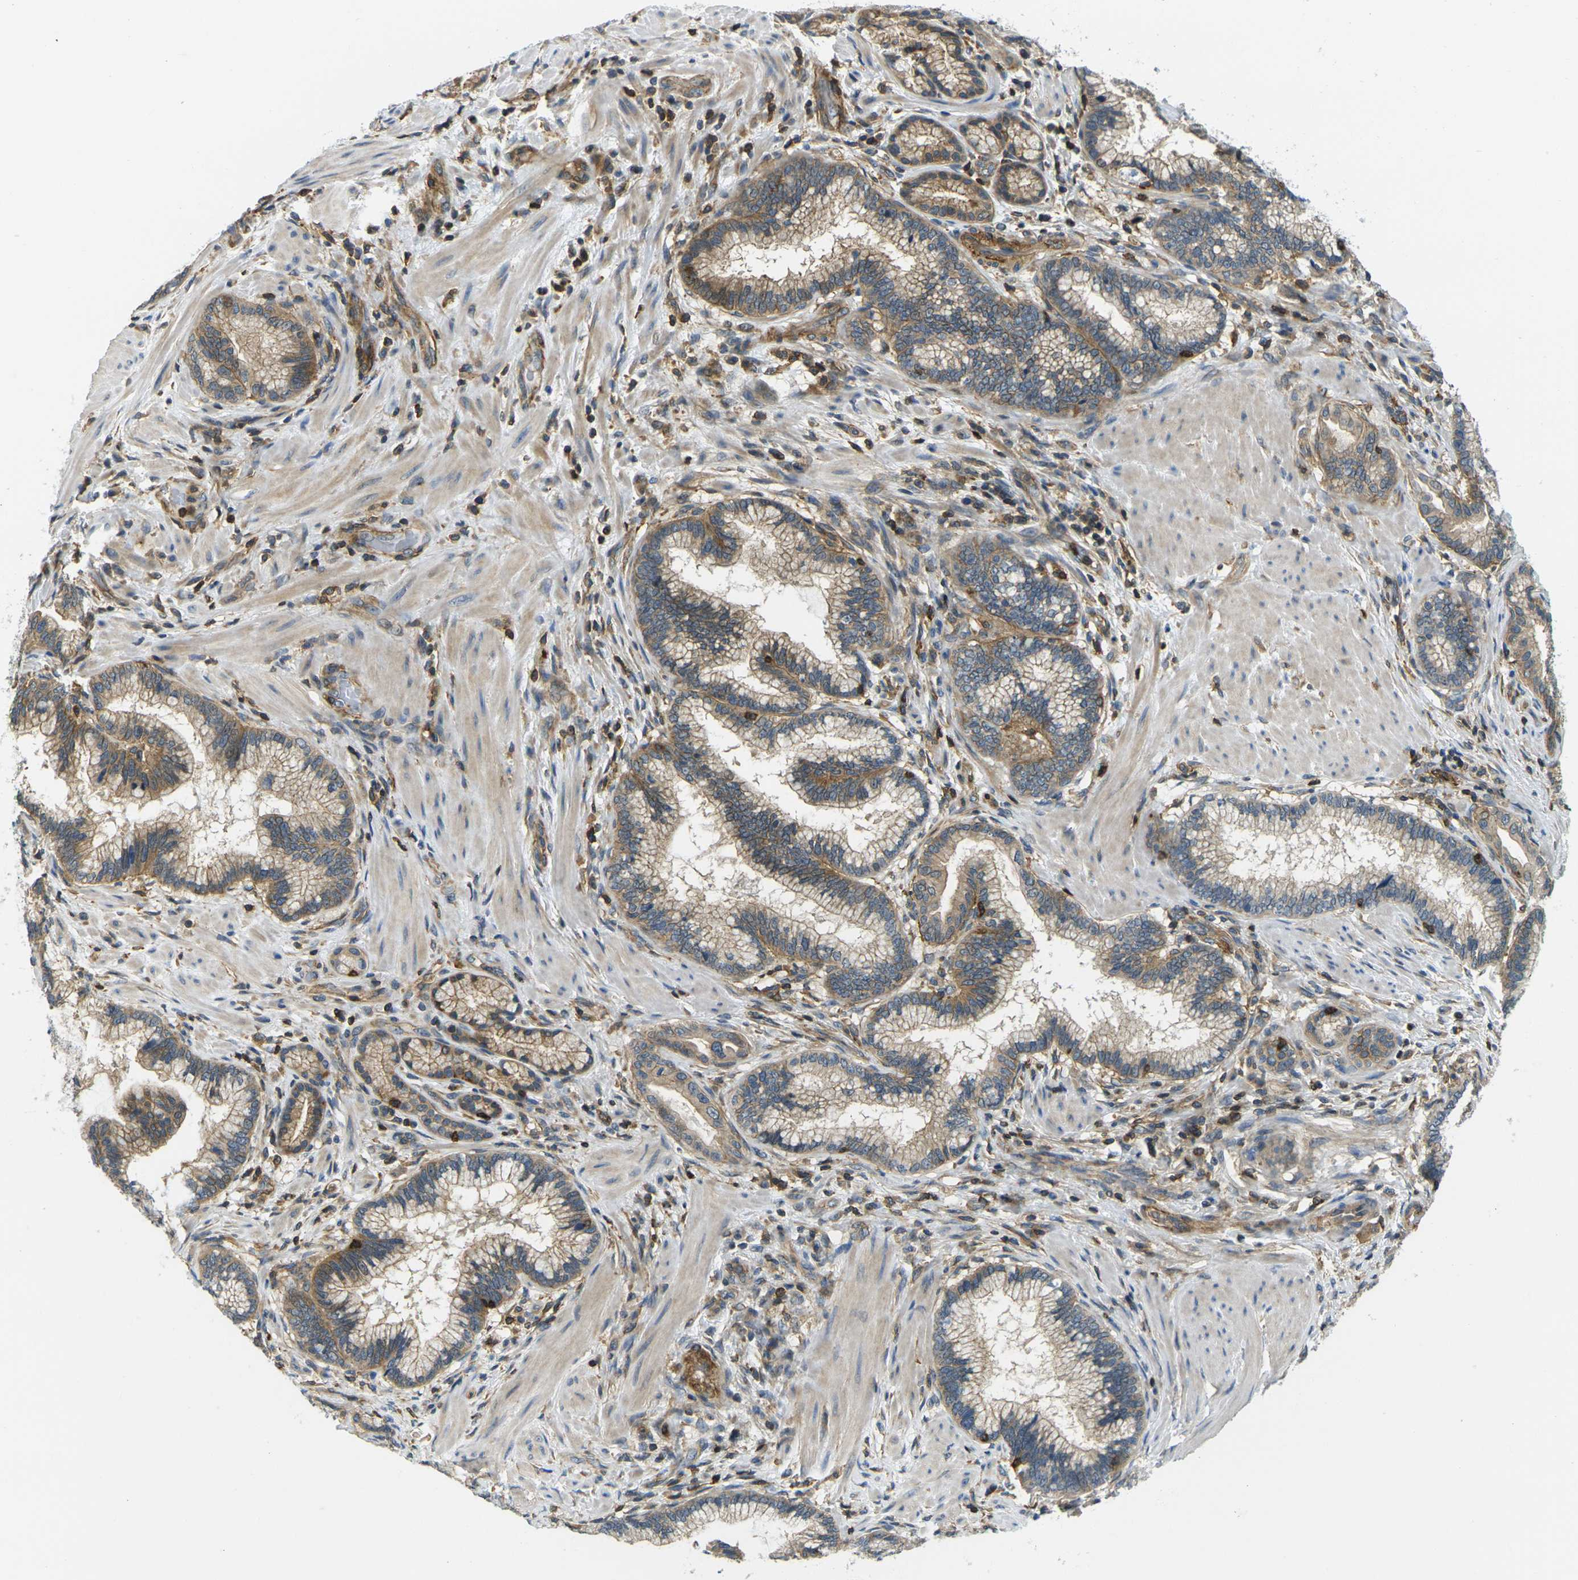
{"staining": {"intensity": "moderate", "quantity": ">75%", "location": "cytoplasmic/membranous"}, "tissue": "pancreatic cancer", "cell_type": "Tumor cells", "image_type": "cancer", "snomed": [{"axis": "morphology", "description": "Adenocarcinoma, NOS"}, {"axis": "topography", "description": "Pancreas"}], "caption": "Pancreatic adenocarcinoma was stained to show a protein in brown. There is medium levels of moderate cytoplasmic/membranous expression in about >75% of tumor cells.", "gene": "LASP1", "patient": {"sex": "female", "age": 64}}